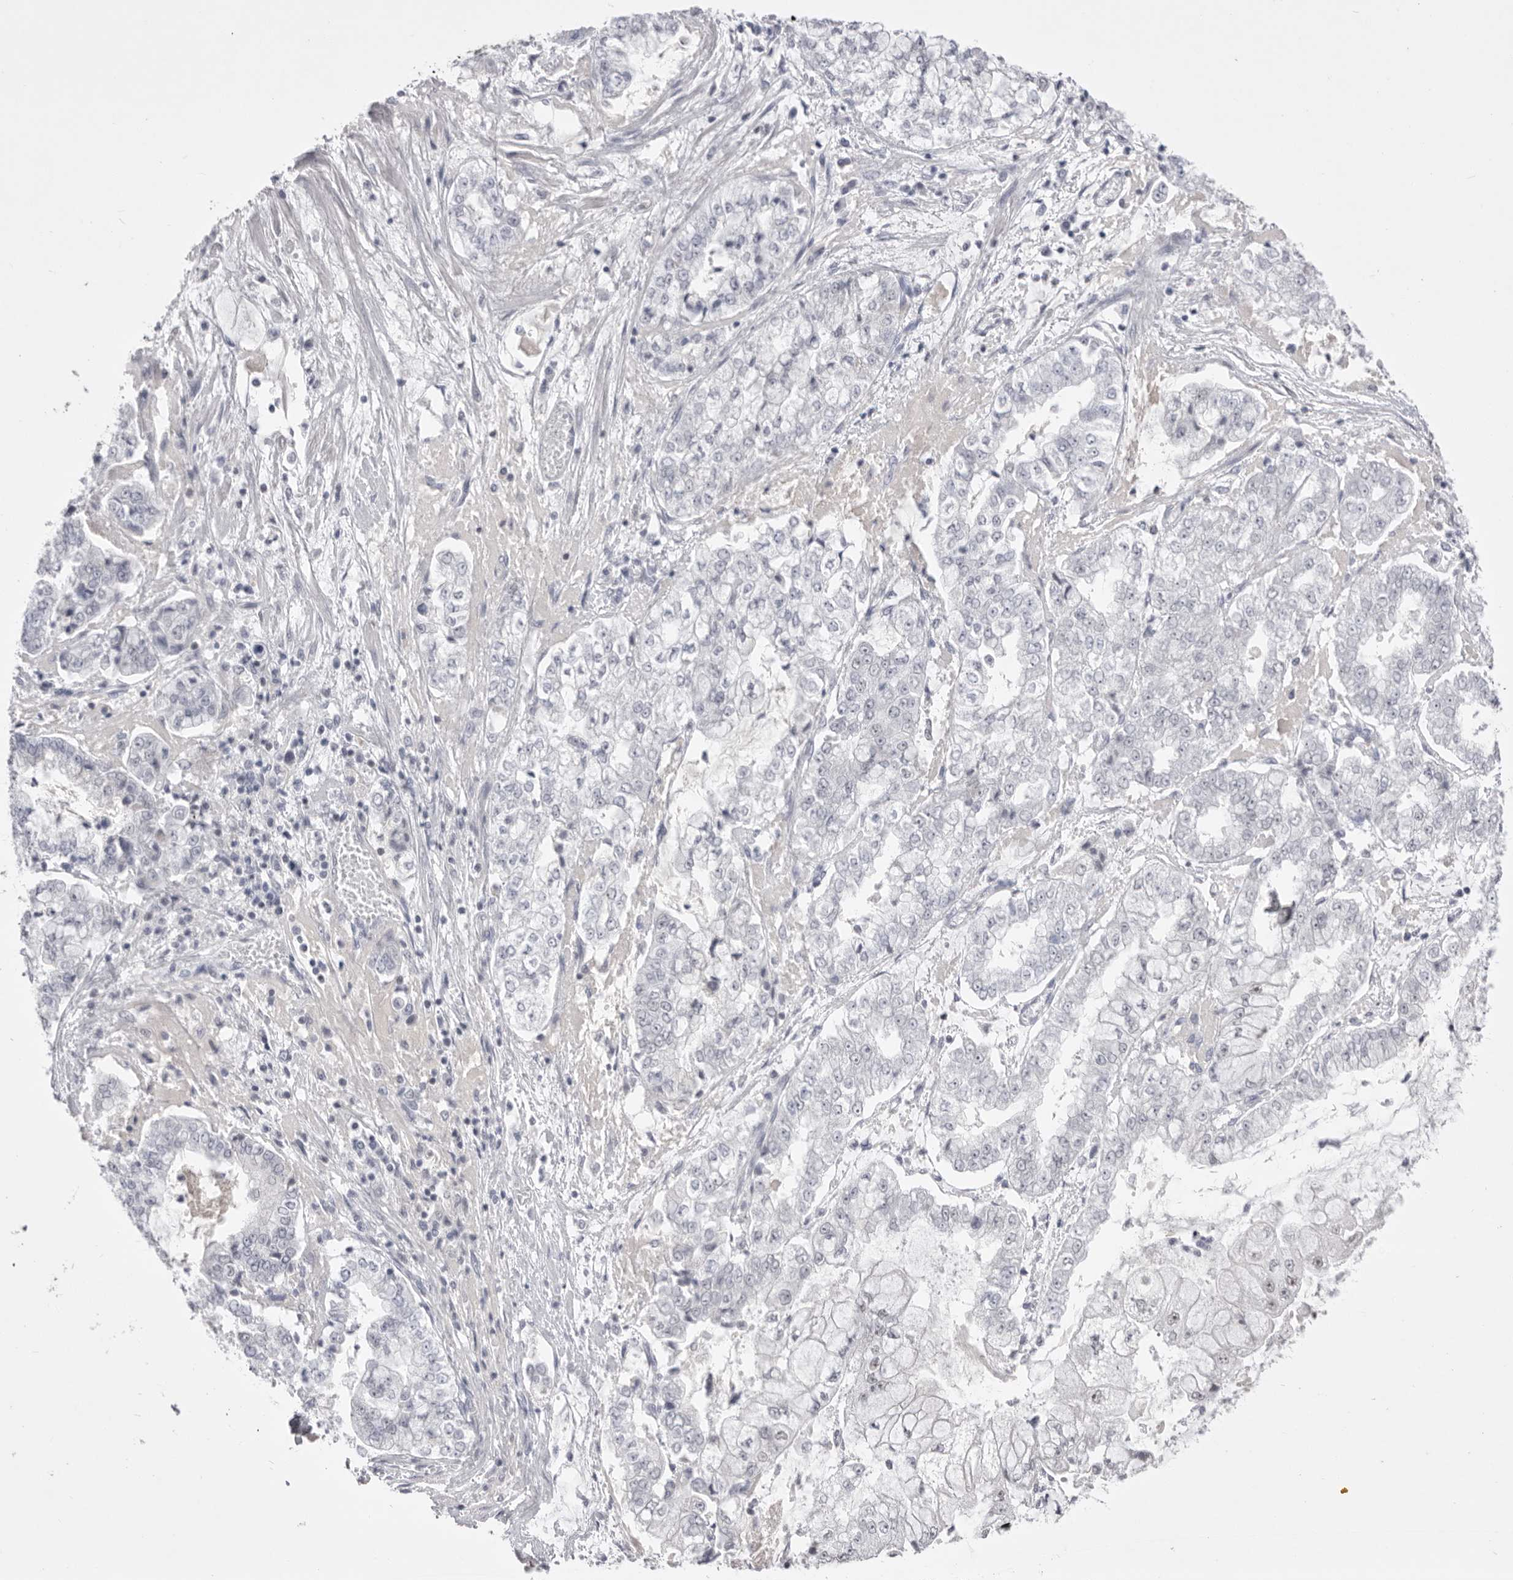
{"staining": {"intensity": "negative", "quantity": "none", "location": "none"}, "tissue": "stomach cancer", "cell_type": "Tumor cells", "image_type": "cancer", "snomed": [{"axis": "morphology", "description": "Adenocarcinoma, NOS"}, {"axis": "topography", "description": "Stomach"}], "caption": "An immunohistochemistry histopathology image of stomach adenocarcinoma is shown. There is no staining in tumor cells of stomach adenocarcinoma.", "gene": "ZBTB7B", "patient": {"sex": "male", "age": 76}}